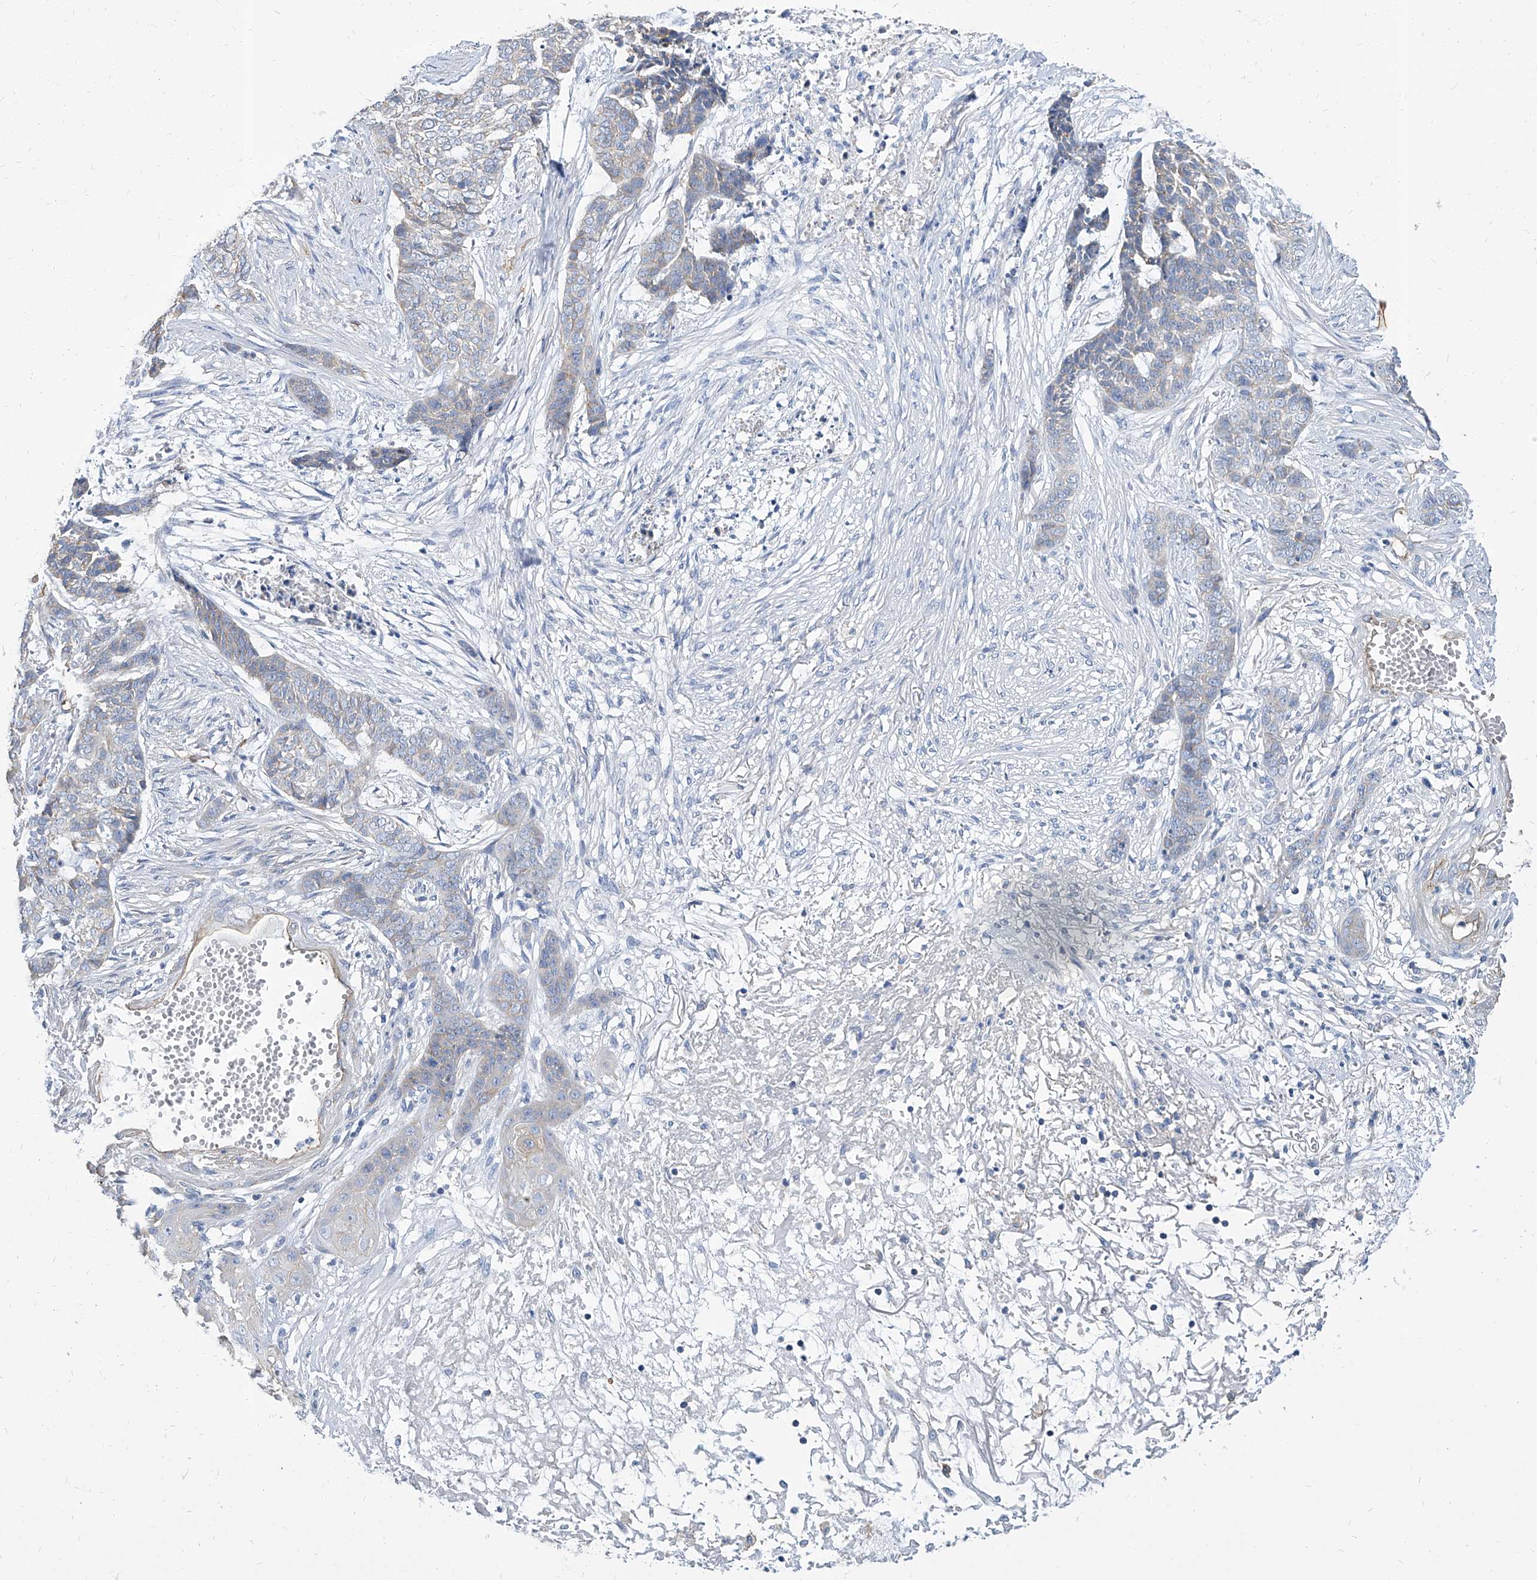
{"staining": {"intensity": "negative", "quantity": "none", "location": "none"}, "tissue": "skin cancer", "cell_type": "Tumor cells", "image_type": "cancer", "snomed": [{"axis": "morphology", "description": "Basal cell carcinoma"}, {"axis": "topography", "description": "Skin"}], "caption": "The histopathology image shows no staining of tumor cells in skin basal cell carcinoma.", "gene": "TXLNB", "patient": {"sex": "female", "age": 64}}